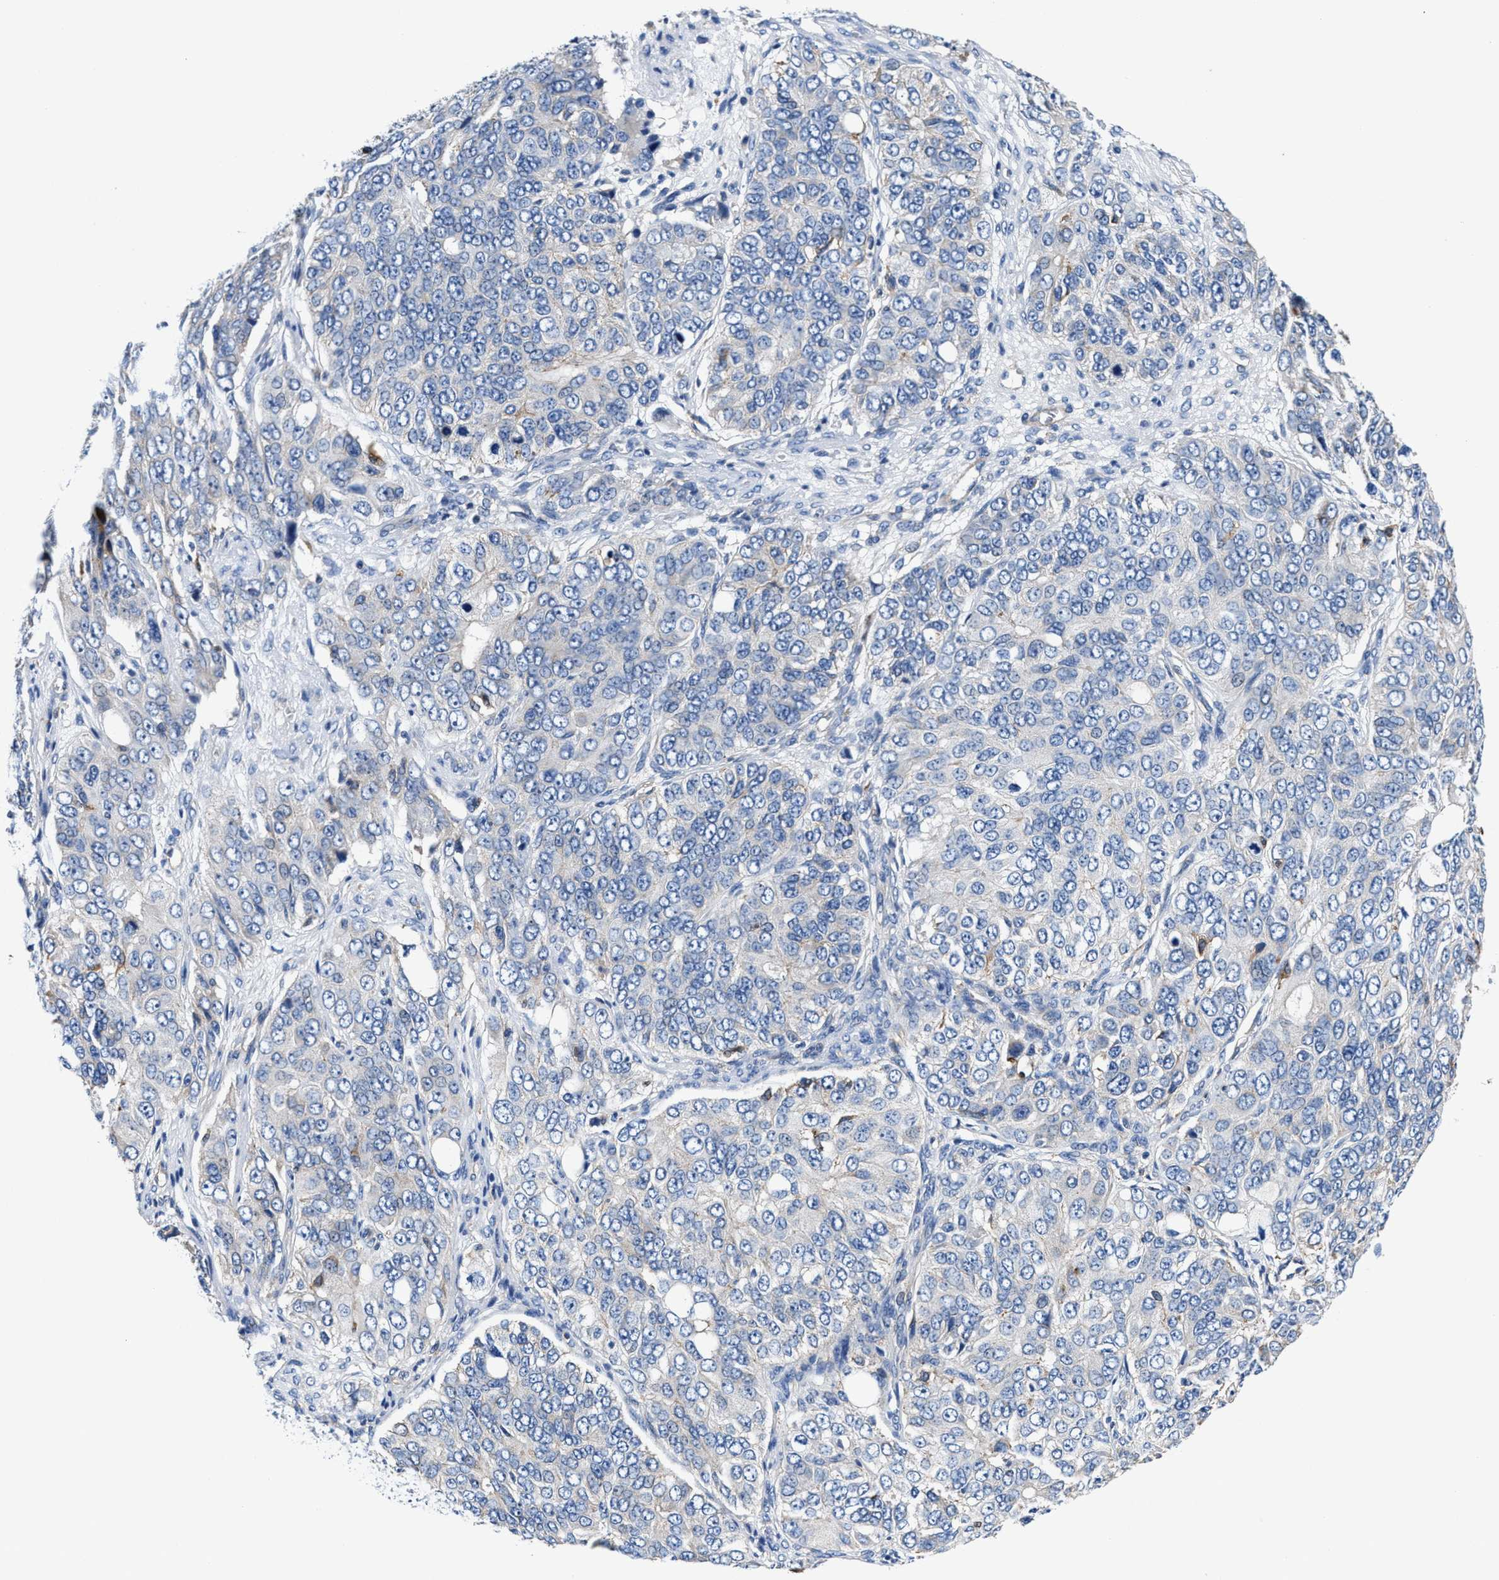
{"staining": {"intensity": "weak", "quantity": "<25%", "location": "cytoplasmic/membranous"}, "tissue": "ovarian cancer", "cell_type": "Tumor cells", "image_type": "cancer", "snomed": [{"axis": "morphology", "description": "Carcinoma, endometroid"}, {"axis": "topography", "description": "Ovary"}], "caption": "Immunohistochemistry photomicrograph of neoplastic tissue: ovarian endometroid carcinoma stained with DAB (3,3'-diaminobenzidine) exhibits no significant protein expression in tumor cells. (Stains: DAB (3,3'-diaminobenzidine) immunohistochemistry (IHC) with hematoxylin counter stain, Microscopy: brightfield microscopy at high magnification).", "gene": "PPP1R9B", "patient": {"sex": "female", "age": 51}}